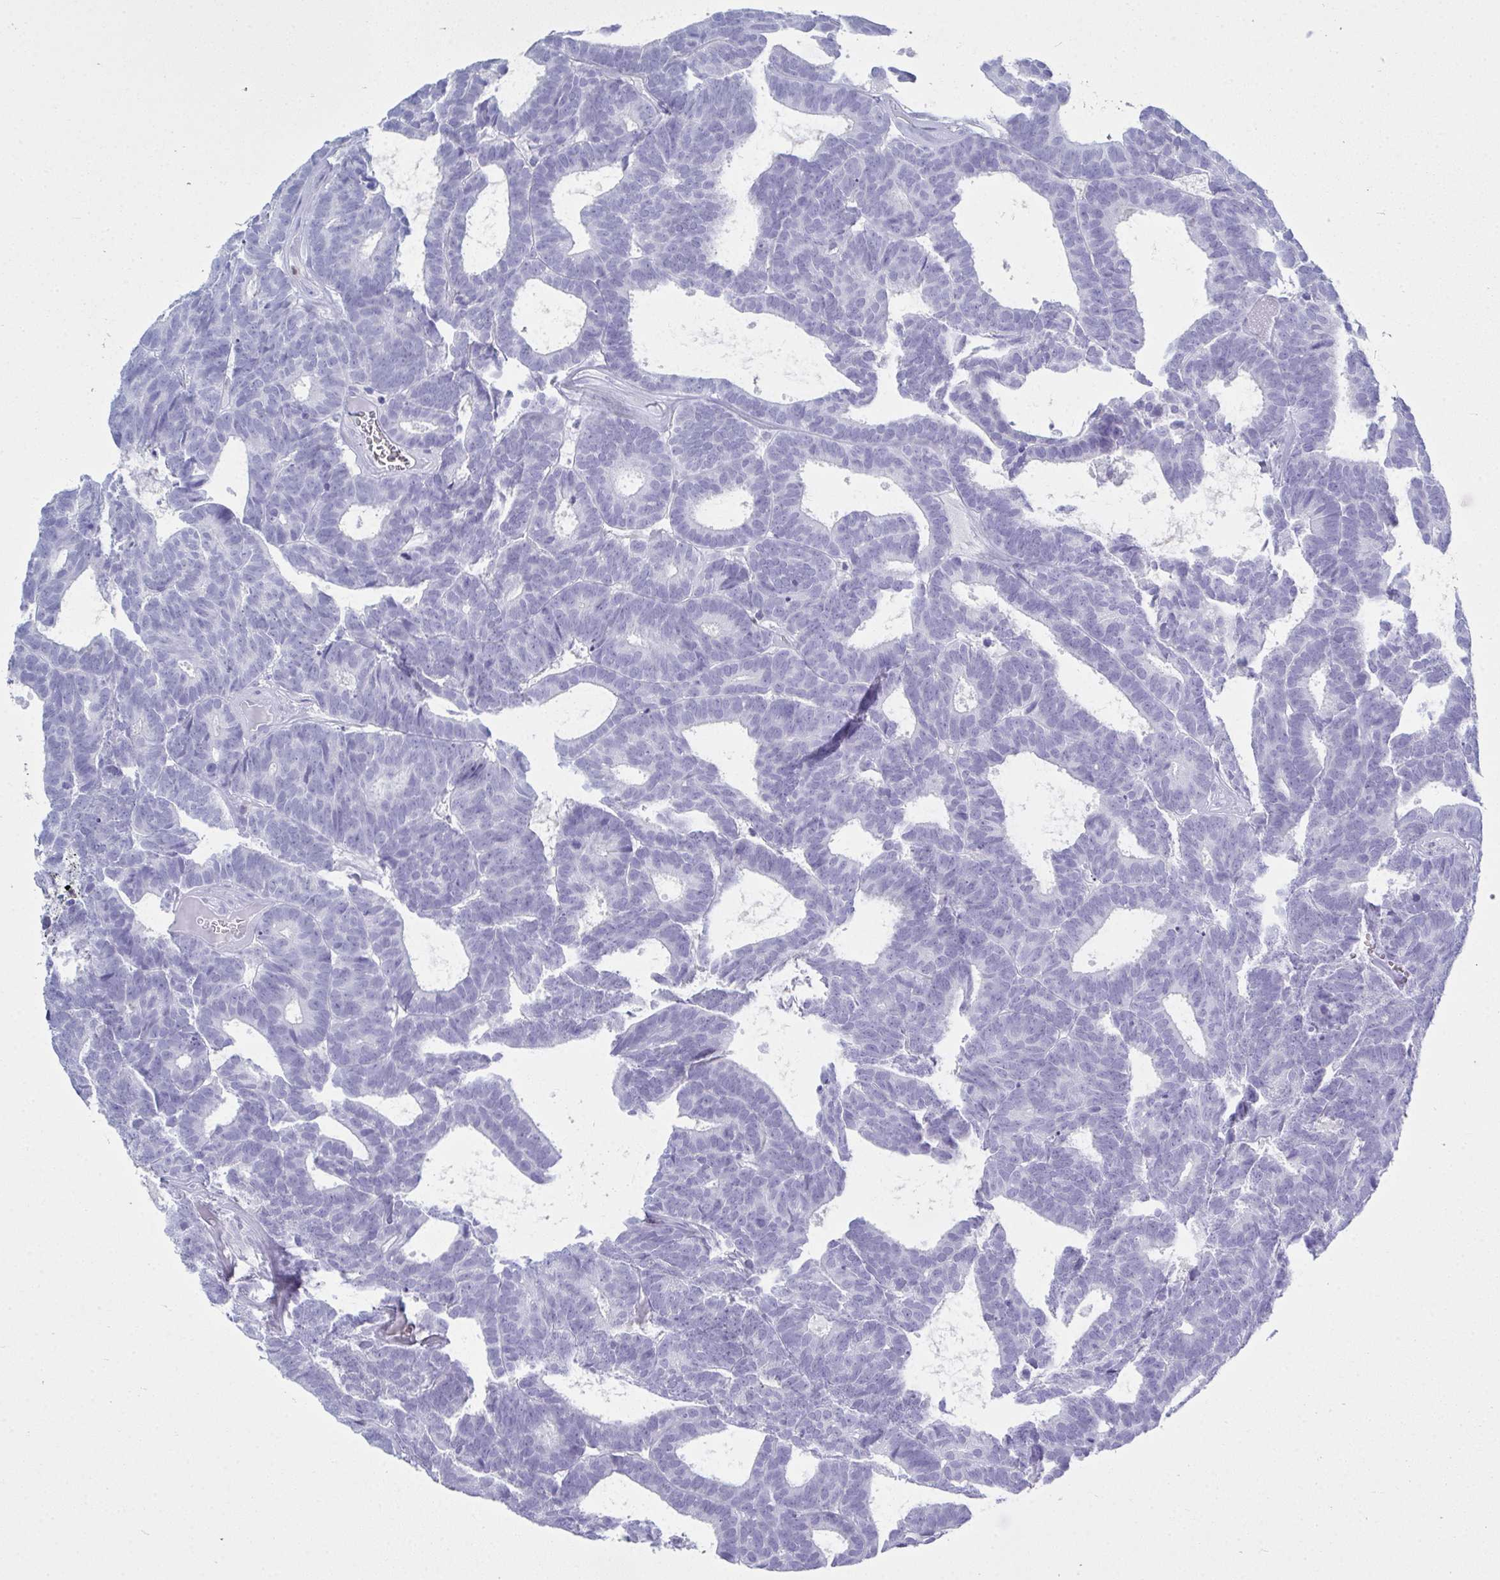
{"staining": {"intensity": "negative", "quantity": "none", "location": "none"}, "tissue": "head and neck cancer", "cell_type": "Tumor cells", "image_type": "cancer", "snomed": [{"axis": "morphology", "description": "Adenocarcinoma, NOS"}, {"axis": "topography", "description": "Head-Neck"}], "caption": "Micrograph shows no significant protein staining in tumor cells of head and neck adenocarcinoma.", "gene": "SERPINB10", "patient": {"sex": "female", "age": 81}}